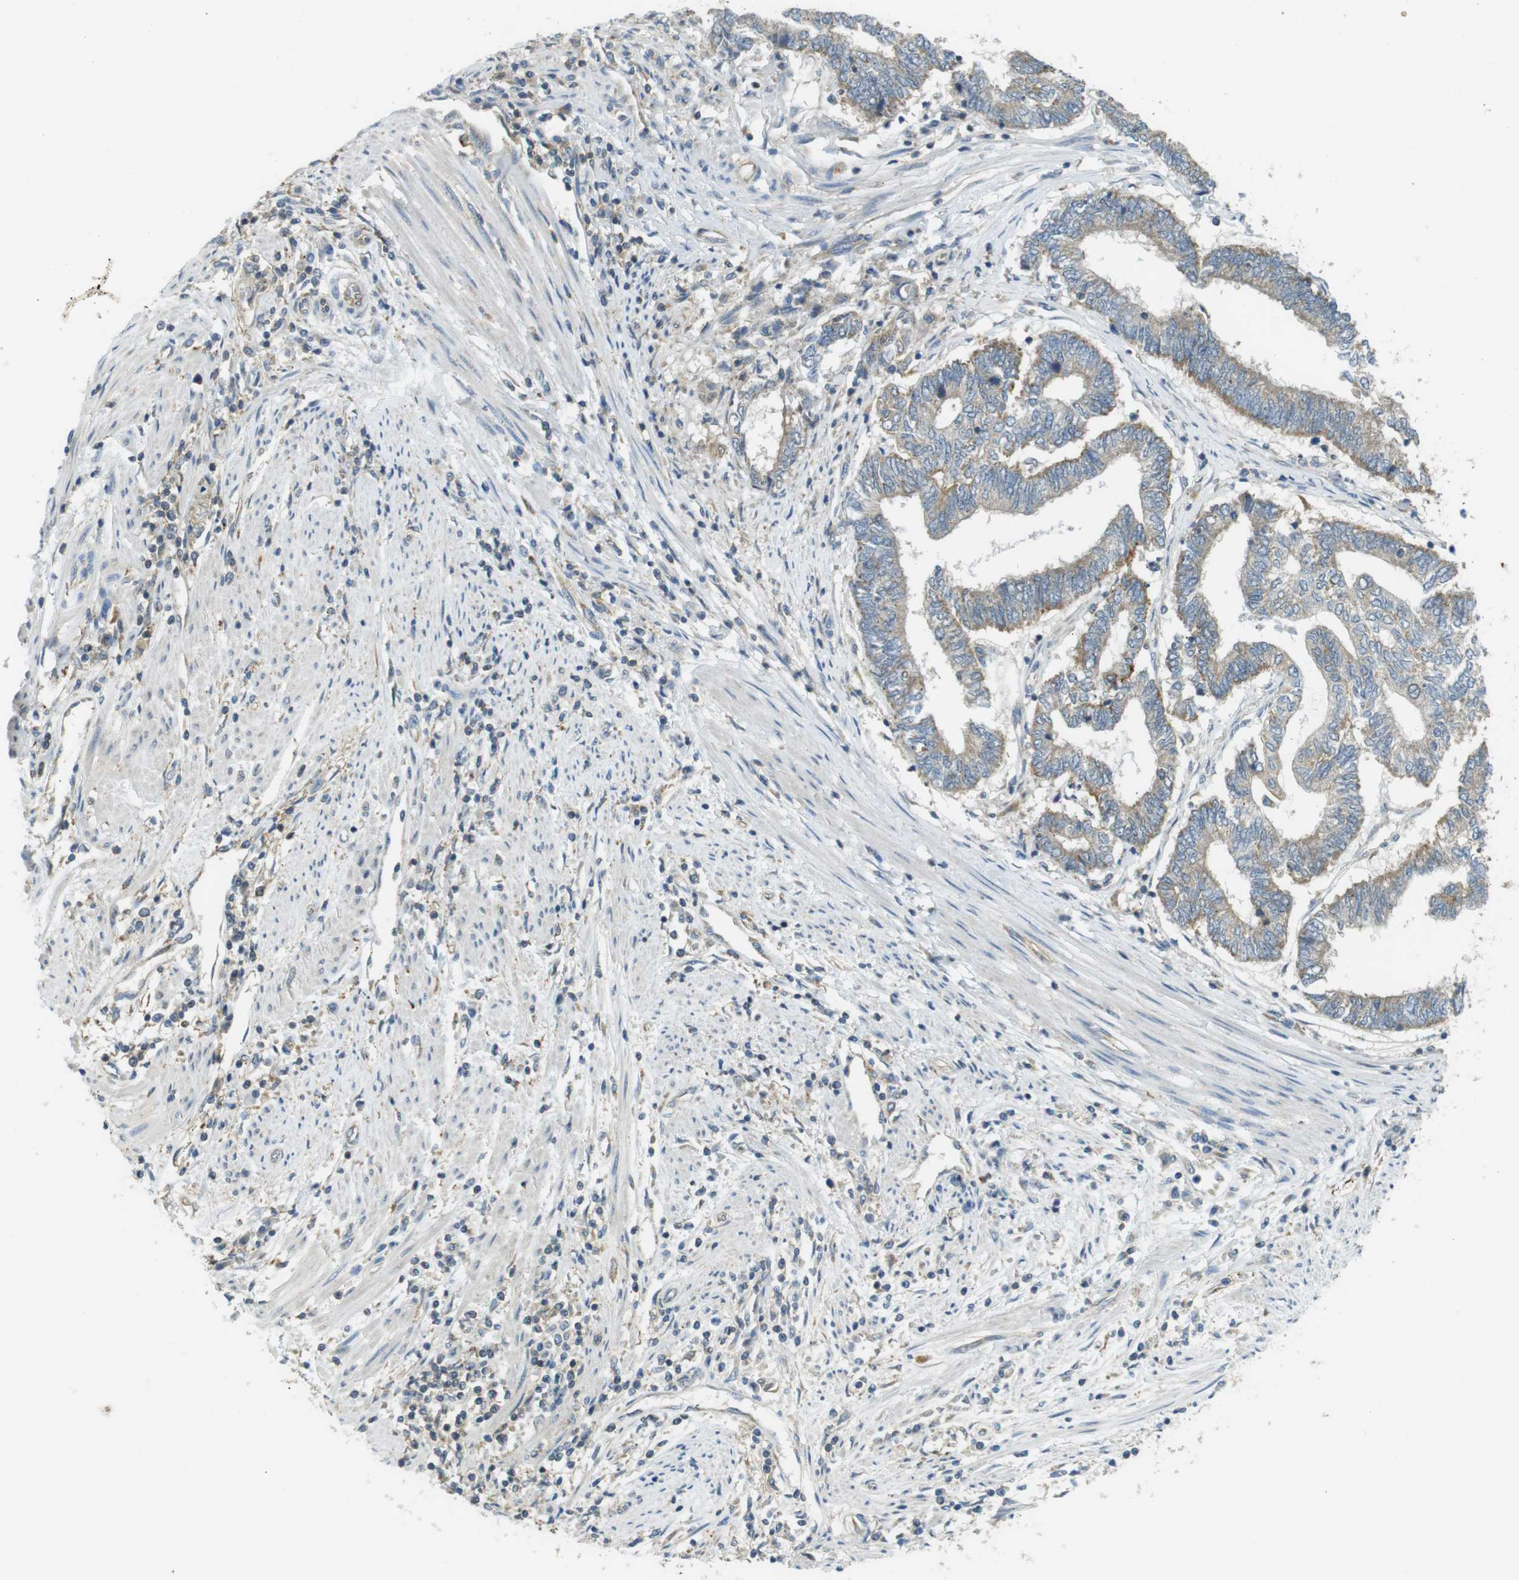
{"staining": {"intensity": "moderate", "quantity": ">75%", "location": "cytoplasmic/membranous"}, "tissue": "endometrial cancer", "cell_type": "Tumor cells", "image_type": "cancer", "snomed": [{"axis": "morphology", "description": "Adenocarcinoma, NOS"}, {"axis": "topography", "description": "Uterus"}, {"axis": "topography", "description": "Endometrium"}], "caption": "This histopathology image reveals immunohistochemistry staining of endometrial adenocarcinoma, with medium moderate cytoplasmic/membranous expression in approximately >75% of tumor cells.", "gene": "BRI3BP", "patient": {"sex": "female", "age": 70}}